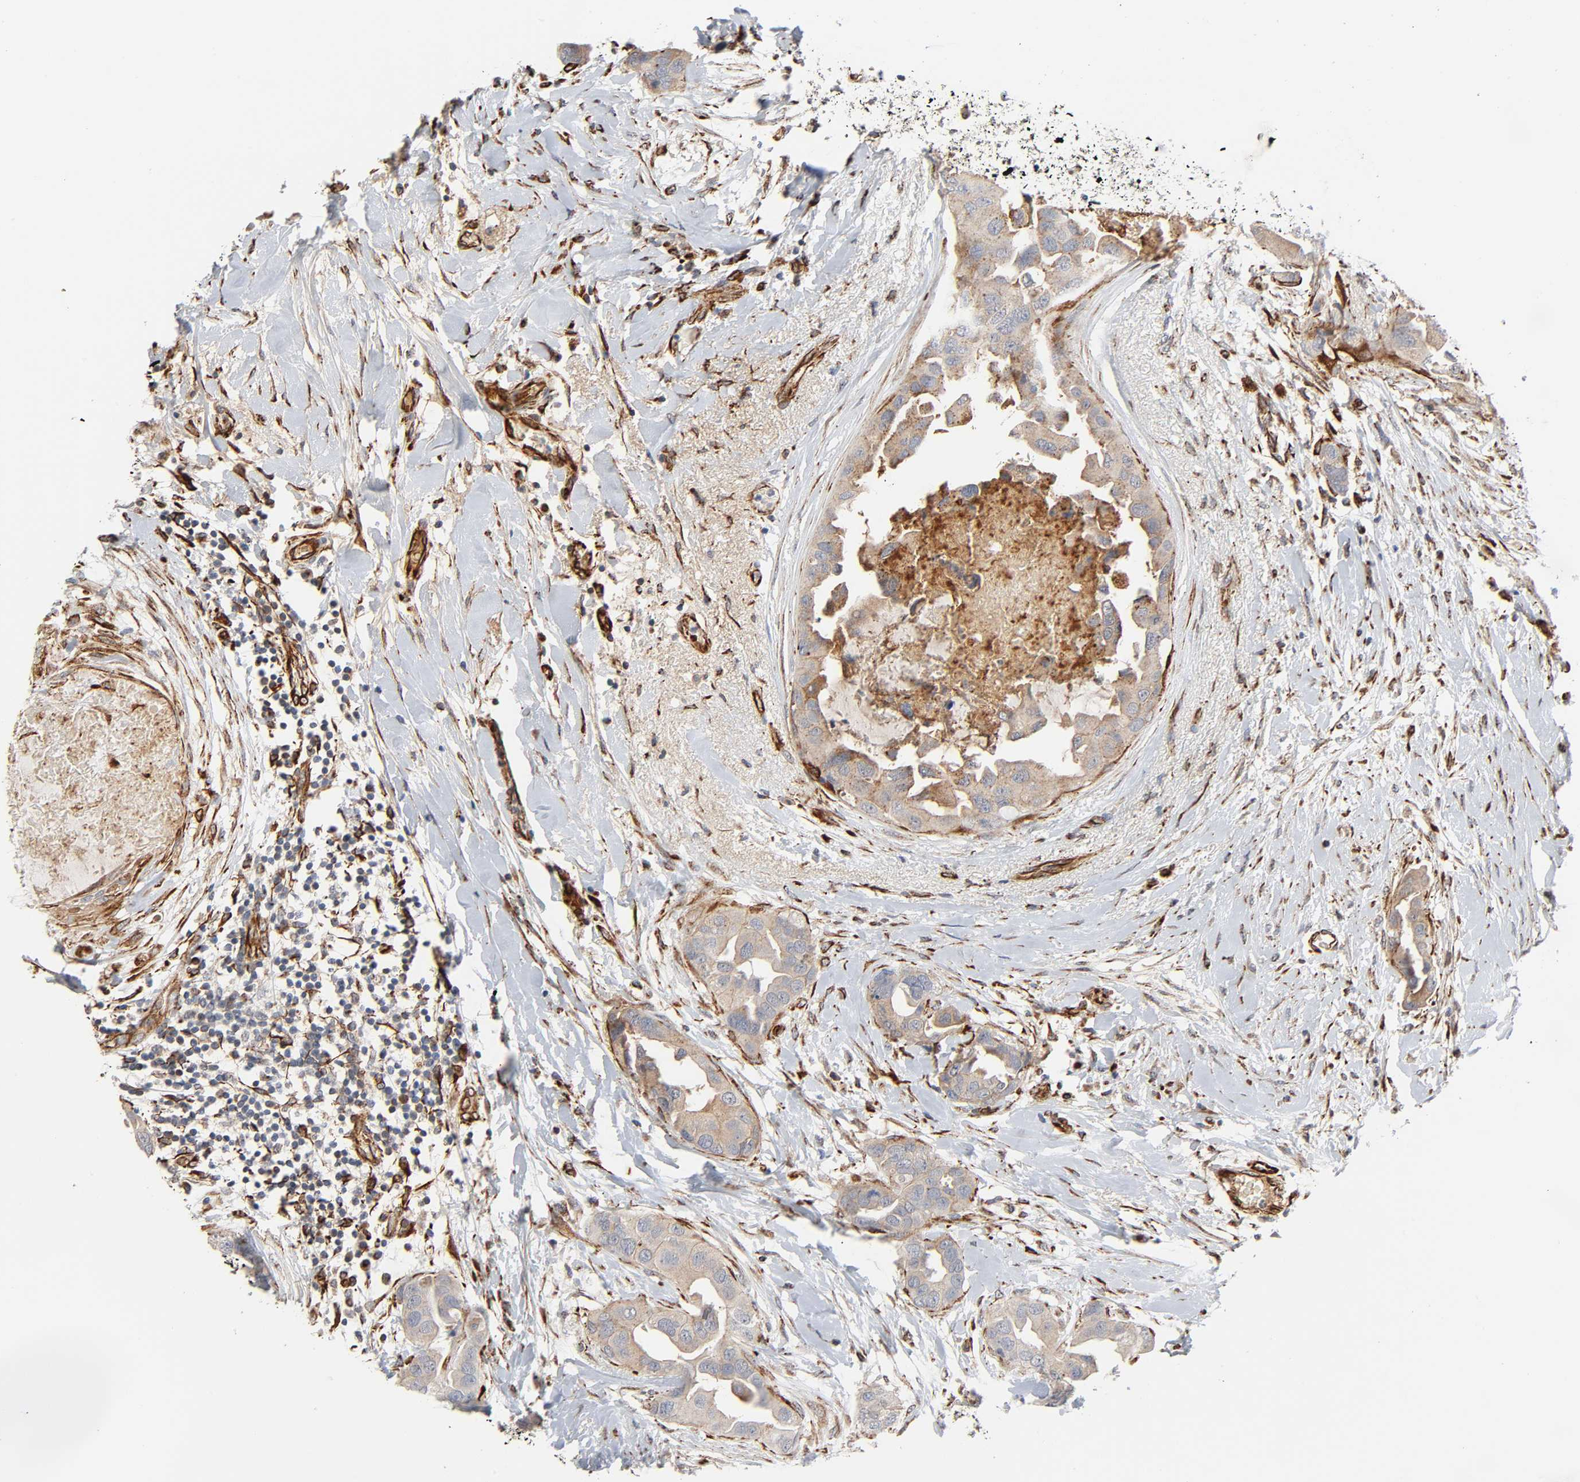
{"staining": {"intensity": "weak", "quantity": ">75%", "location": "cytoplasmic/membranous"}, "tissue": "breast cancer", "cell_type": "Tumor cells", "image_type": "cancer", "snomed": [{"axis": "morphology", "description": "Duct carcinoma"}, {"axis": "topography", "description": "Breast"}], "caption": "Approximately >75% of tumor cells in human breast cancer (infiltrating ductal carcinoma) display weak cytoplasmic/membranous protein expression as visualized by brown immunohistochemical staining.", "gene": "REEP6", "patient": {"sex": "female", "age": 40}}